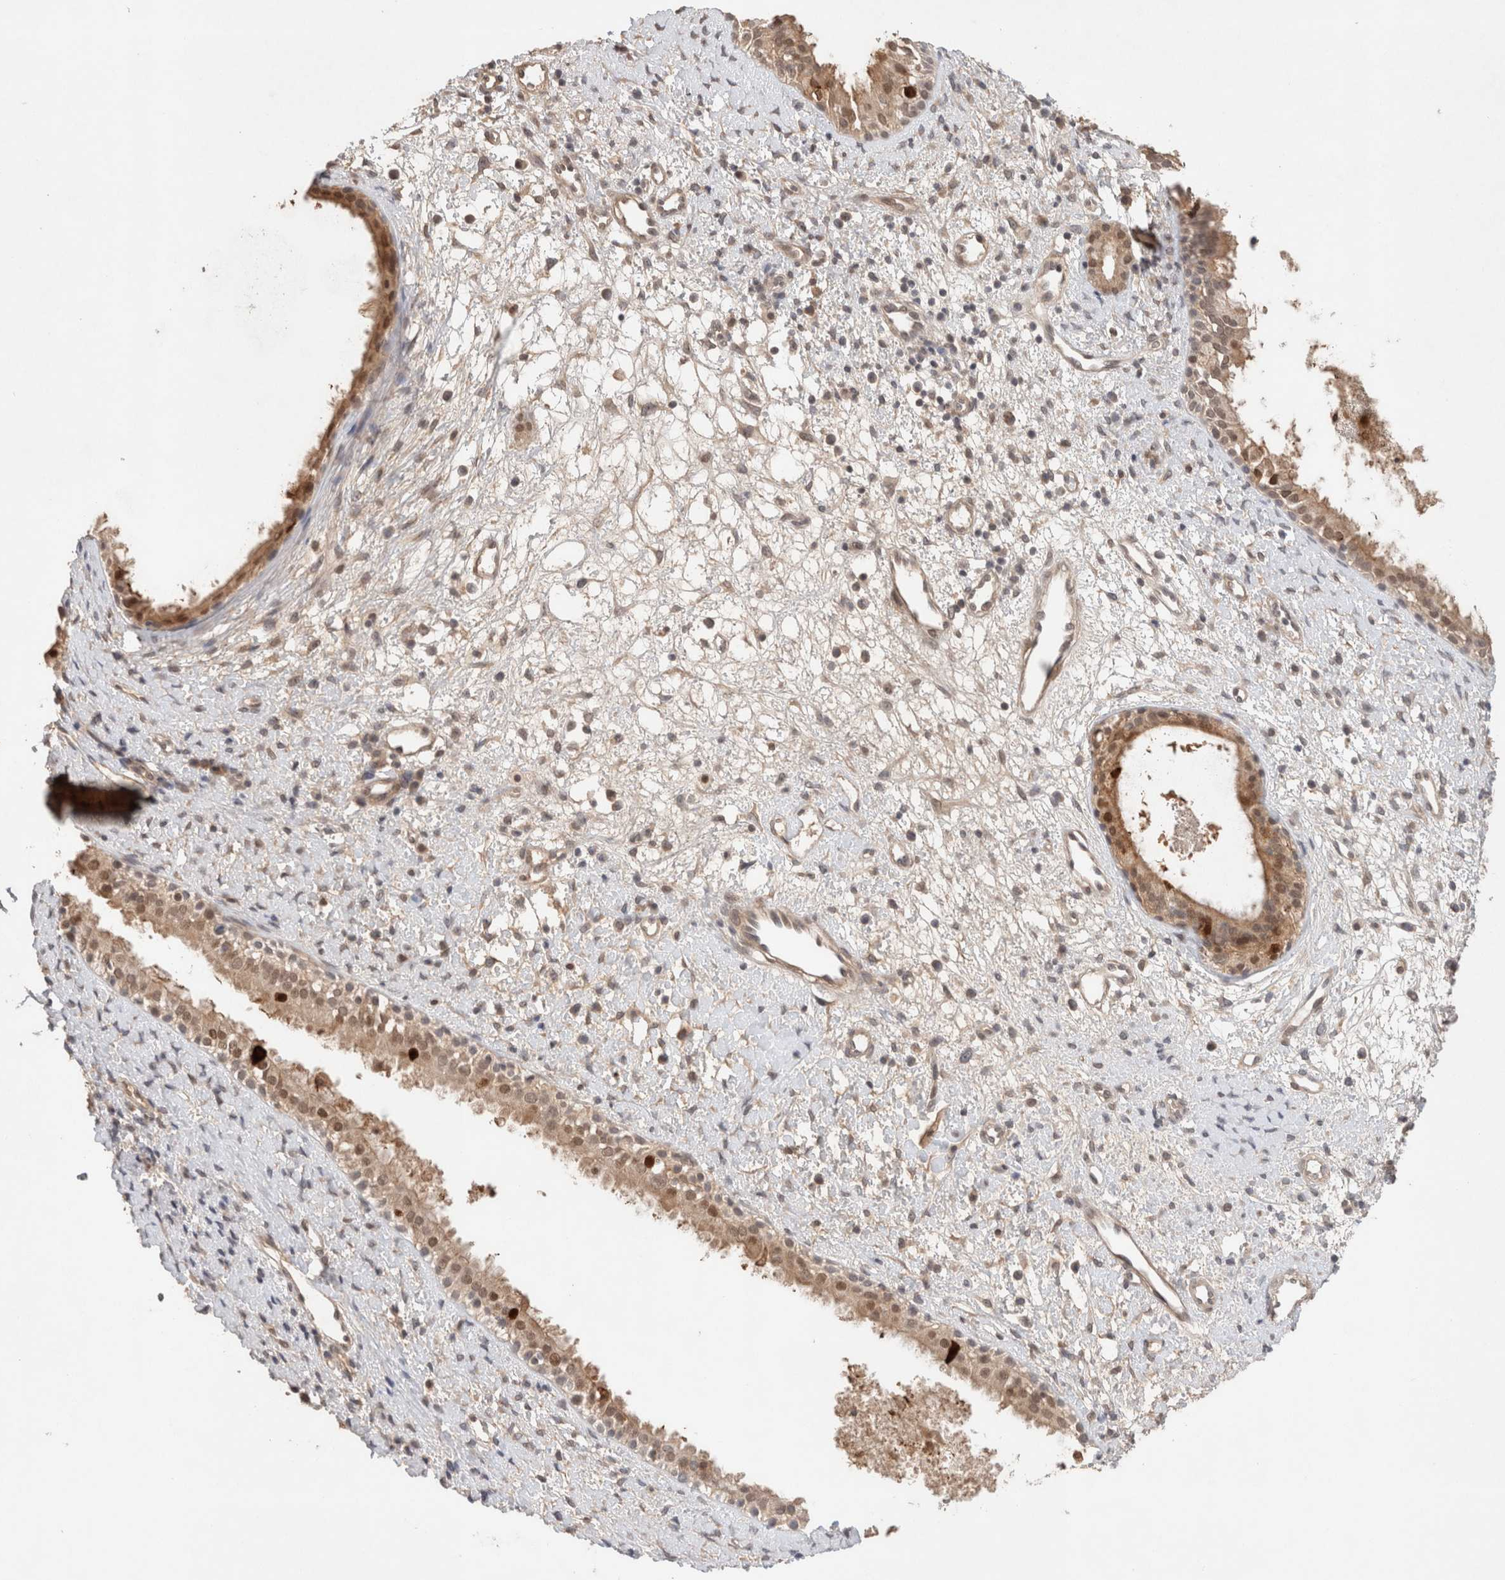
{"staining": {"intensity": "weak", "quantity": ">75%", "location": "cytoplasmic/membranous,nuclear"}, "tissue": "nasopharynx", "cell_type": "Respiratory epithelial cells", "image_type": "normal", "snomed": [{"axis": "morphology", "description": "Normal tissue, NOS"}, {"axis": "topography", "description": "Nasopharynx"}], "caption": "DAB (3,3'-diaminobenzidine) immunohistochemical staining of normal human nasopharynx displays weak cytoplasmic/membranous,nuclear protein expression in approximately >75% of respiratory epithelial cells. Immunohistochemistry (ihc) stains the protein in brown and the nuclei are stained blue.", "gene": "SYDE2", "patient": {"sex": "male", "age": 22}}